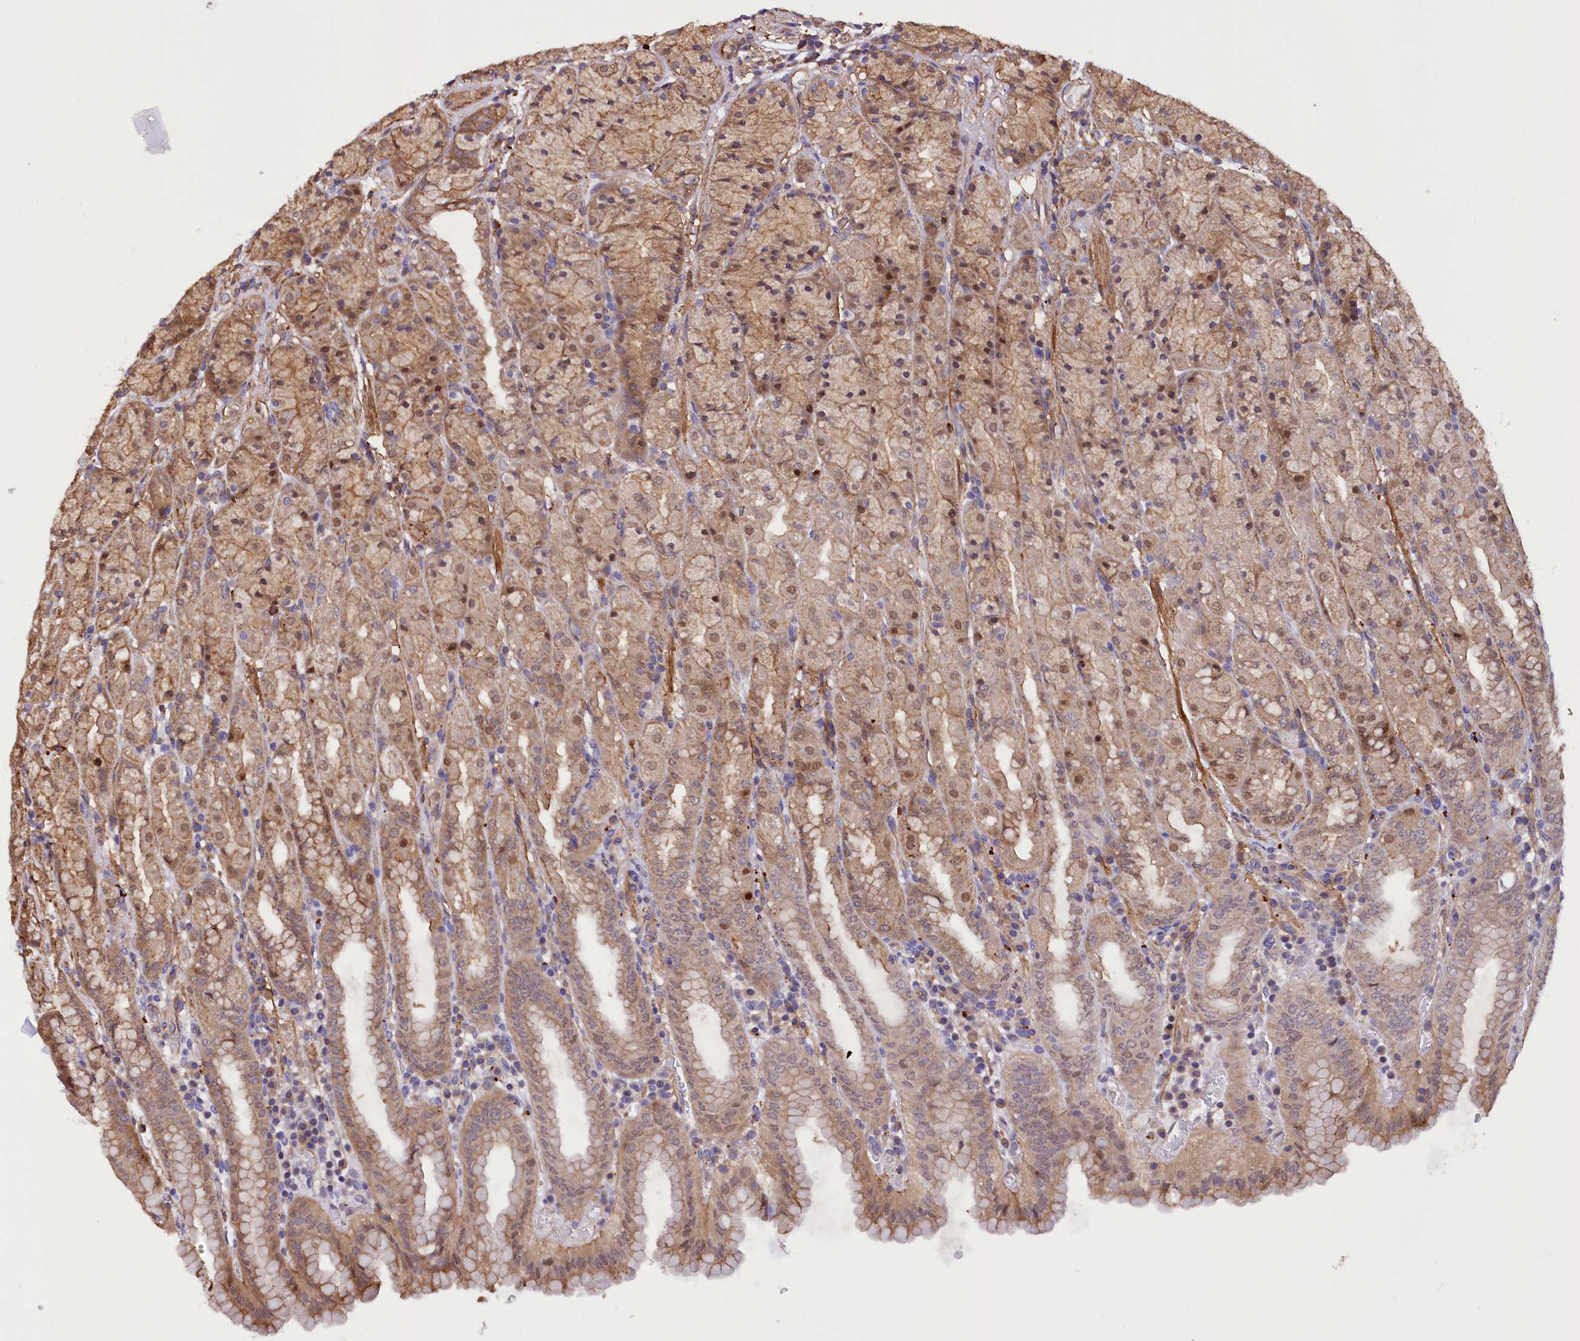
{"staining": {"intensity": "moderate", "quantity": ">75%", "location": "cytoplasmic/membranous"}, "tissue": "stomach", "cell_type": "Glandular cells", "image_type": "normal", "snomed": [{"axis": "morphology", "description": "Normal tissue, NOS"}, {"axis": "topography", "description": "Stomach, upper"}], "caption": "About >75% of glandular cells in unremarkable stomach show moderate cytoplasmic/membranous protein staining as visualized by brown immunohistochemical staining.", "gene": "DPP3", "patient": {"sex": "male", "age": 68}}